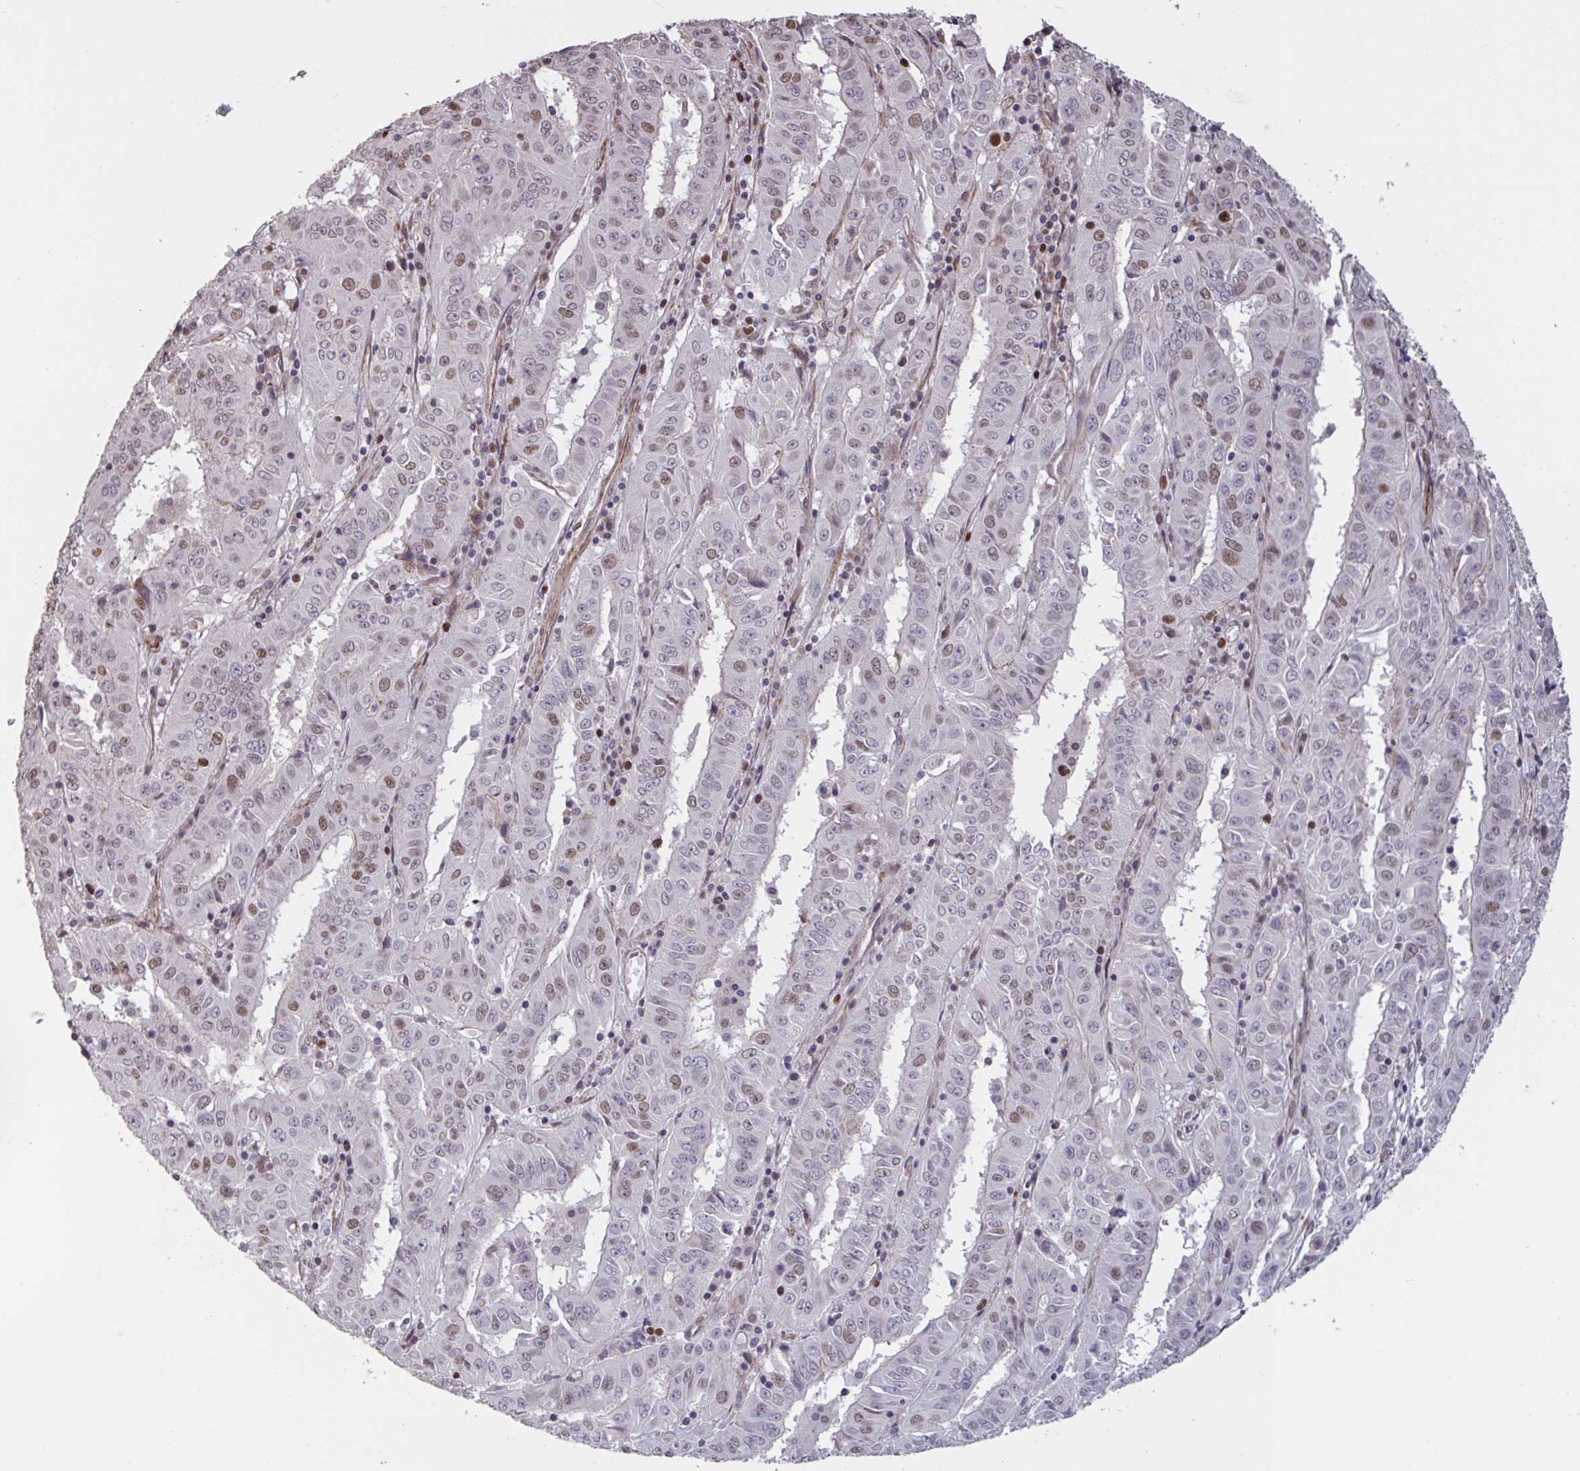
{"staining": {"intensity": "moderate", "quantity": "<25%", "location": "nuclear"}, "tissue": "pancreatic cancer", "cell_type": "Tumor cells", "image_type": "cancer", "snomed": [{"axis": "morphology", "description": "Adenocarcinoma, NOS"}, {"axis": "topography", "description": "Pancreas"}], "caption": "Pancreatic cancer (adenocarcinoma) was stained to show a protein in brown. There is low levels of moderate nuclear expression in about <25% of tumor cells. Nuclei are stained in blue.", "gene": "IPO5", "patient": {"sex": "male", "age": 63}}